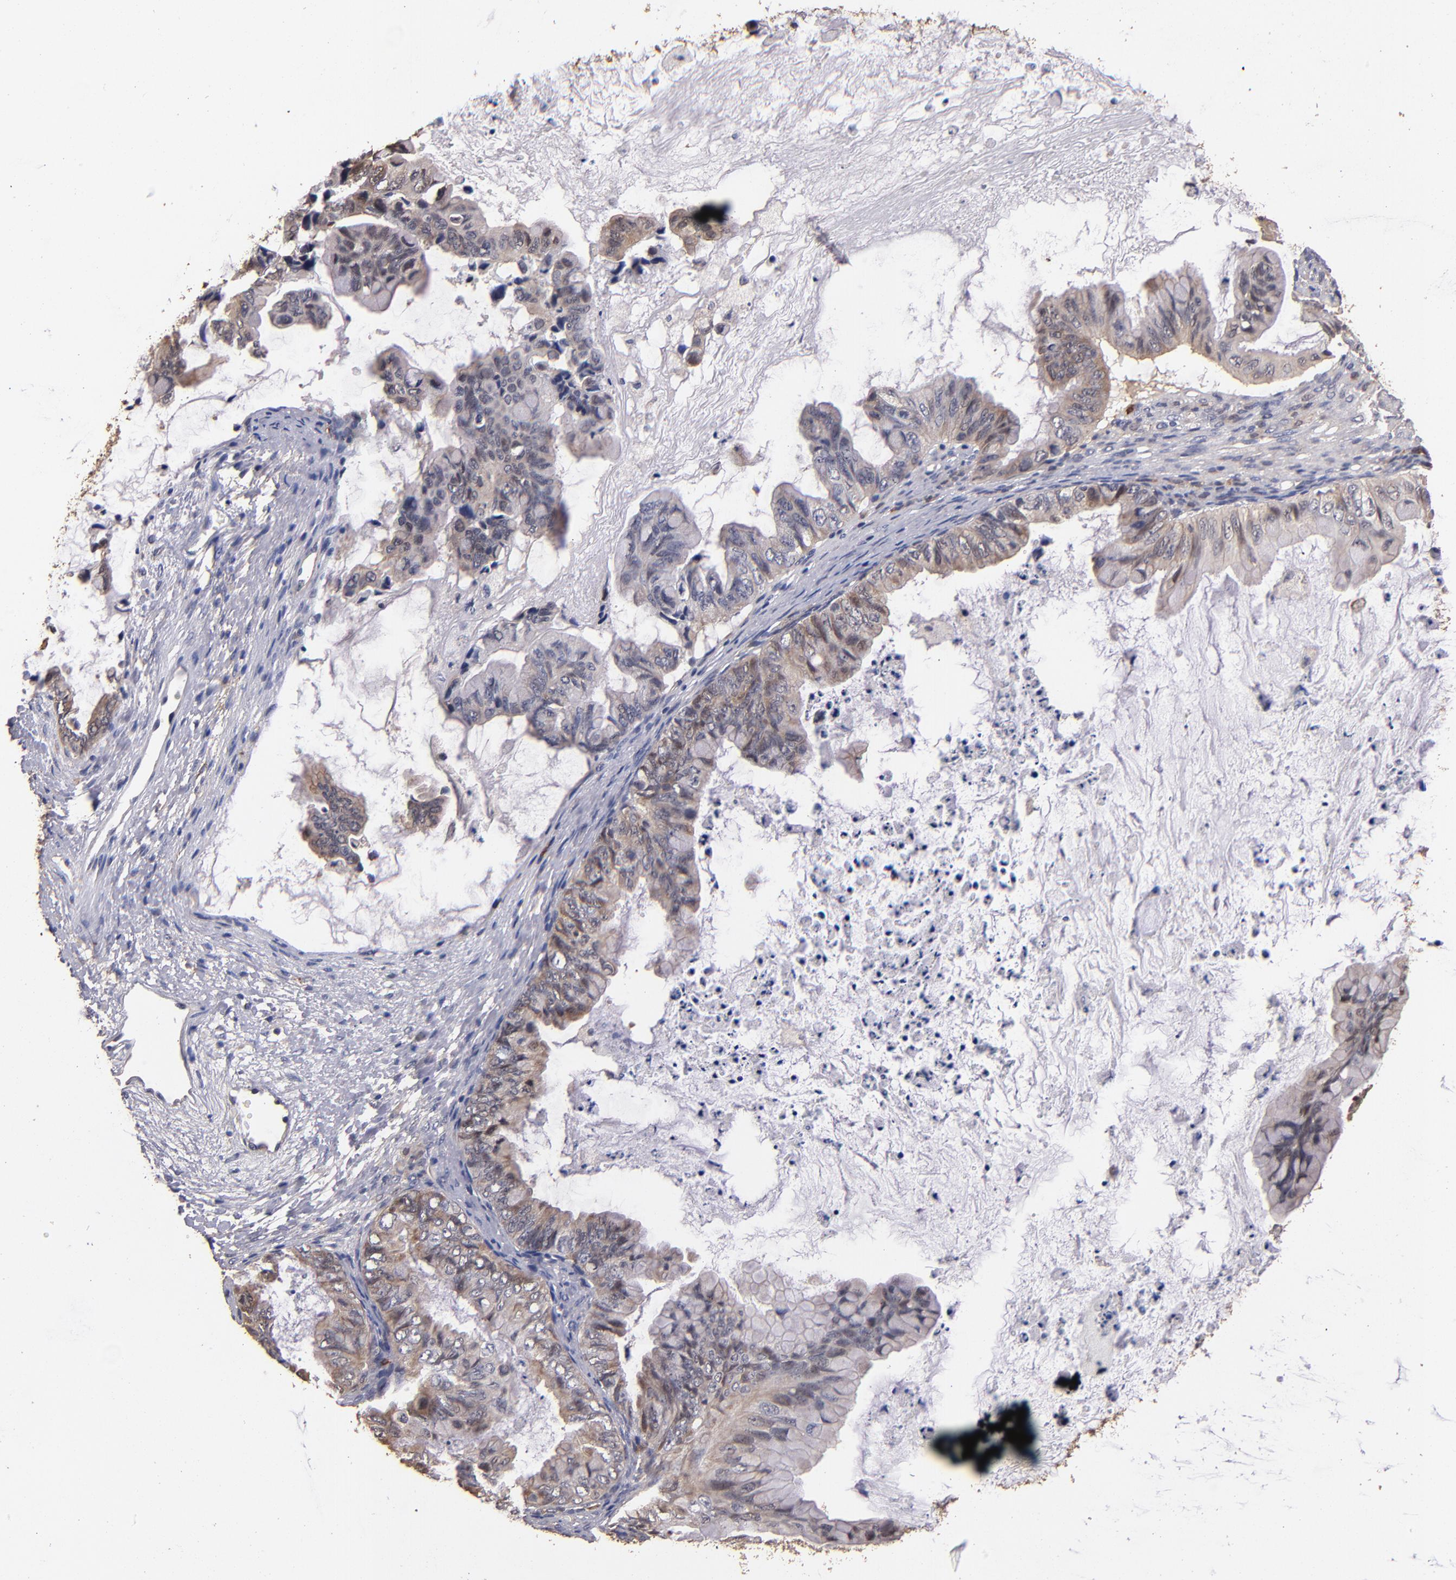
{"staining": {"intensity": "weak", "quantity": ">75%", "location": "cytoplasmic/membranous"}, "tissue": "ovarian cancer", "cell_type": "Tumor cells", "image_type": "cancer", "snomed": [{"axis": "morphology", "description": "Cystadenocarcinoma, mucinous, NOS"}, {"axis": "topography", "description": "Ovary"}], "caption": "Tumor cells demonstrate low levels of weak cytoplasmic/membranous staining in approximately >75% of cells in human ovarian cancer (mucinous cystadenocarcinoma).", "gene": "TTLL12", "patient": {"sex": "female", "age": 36}}